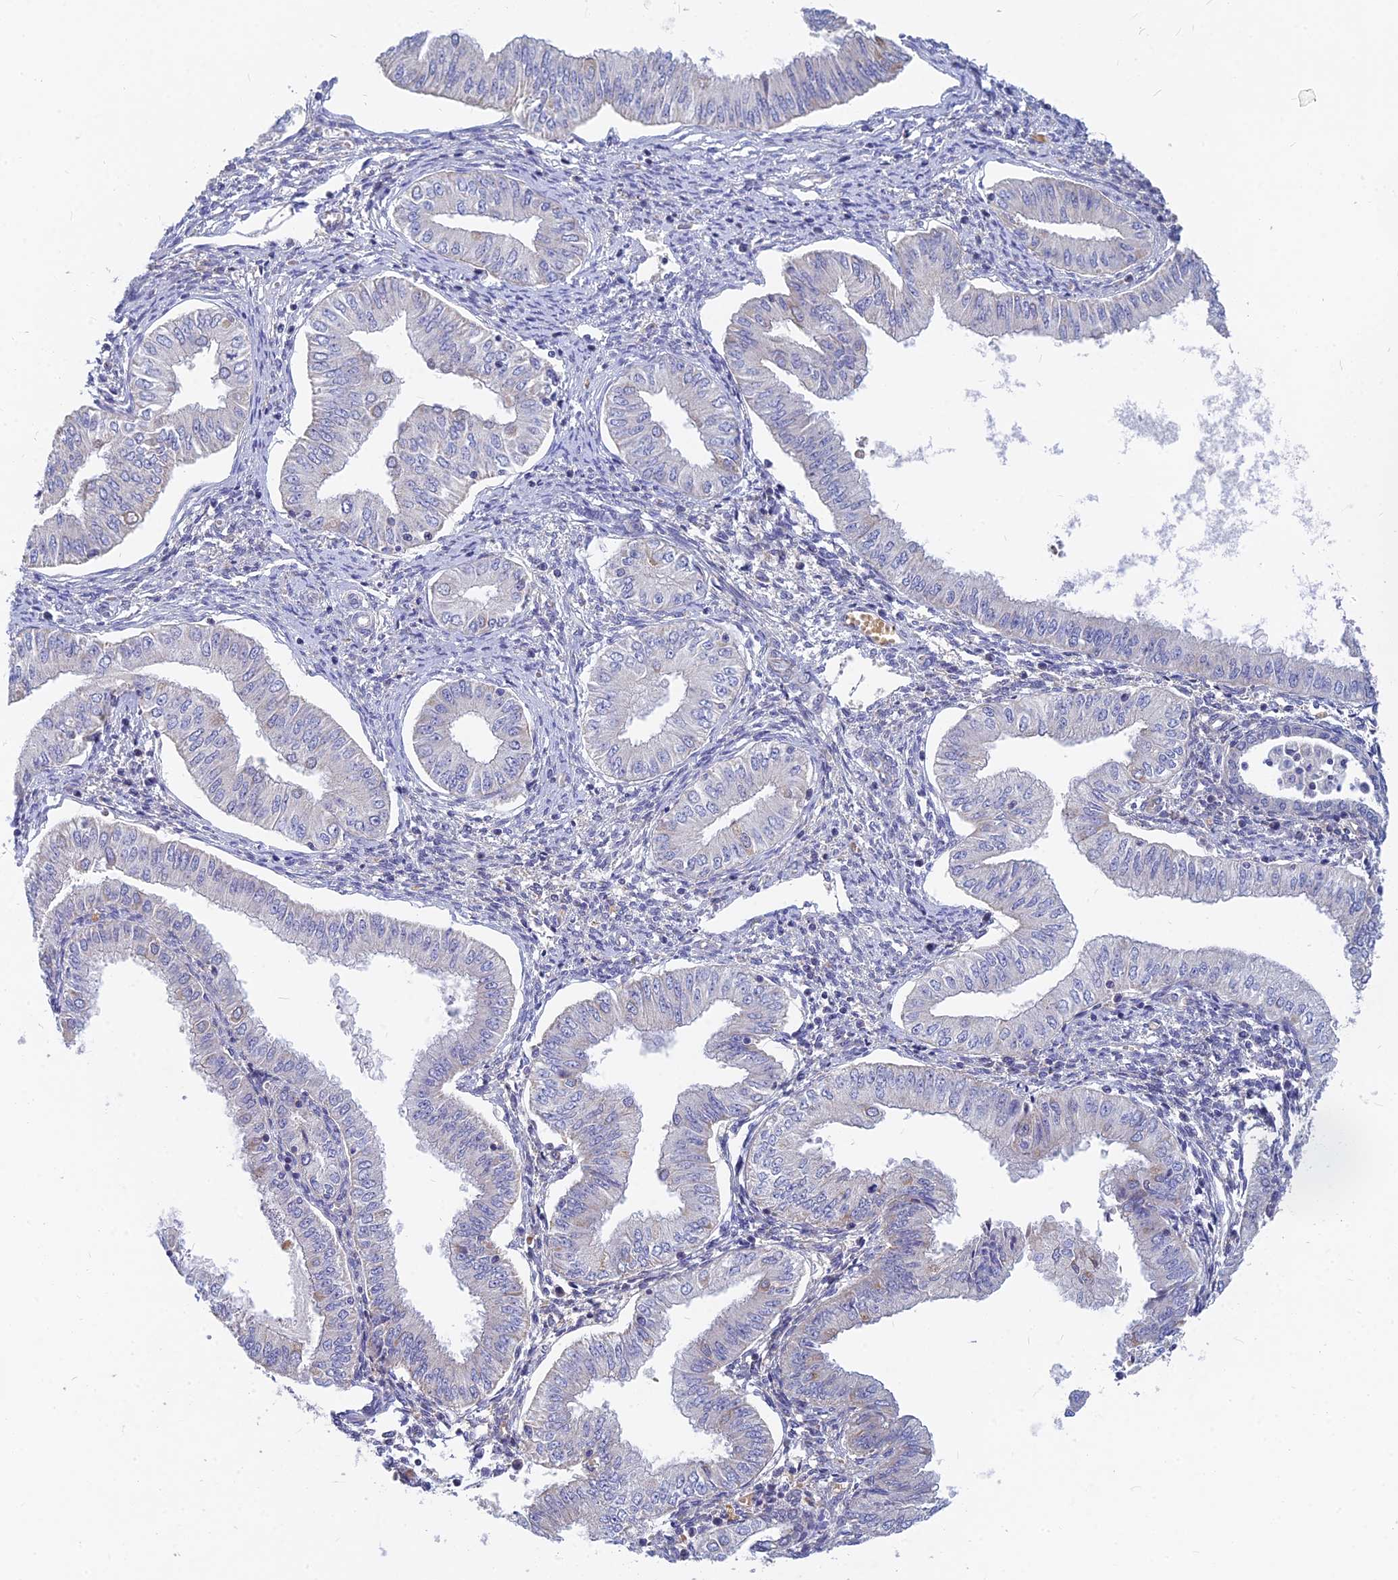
{"staining": {"intensity": "negative", "quantity": "none", "location": "none"}, "tissue": "endometrial cancer", "cell_type": "Tumor cells", "image_type": "cancer", "snomed": [{"axis": "morphology", "description": "Normal tissue, NOS"}, {"axis": "morphology", "description": "Adenocarcinoma, NOS"}, {"axis": "topography", "description": "Endometrium"}], "caption": "Immunohistochemical staining of human endometrial adenocarcinoma exhibits no significant staining in tumor cells.", "gene": "CACNA1B", "patient": {"sex": "female", "age": 53}}